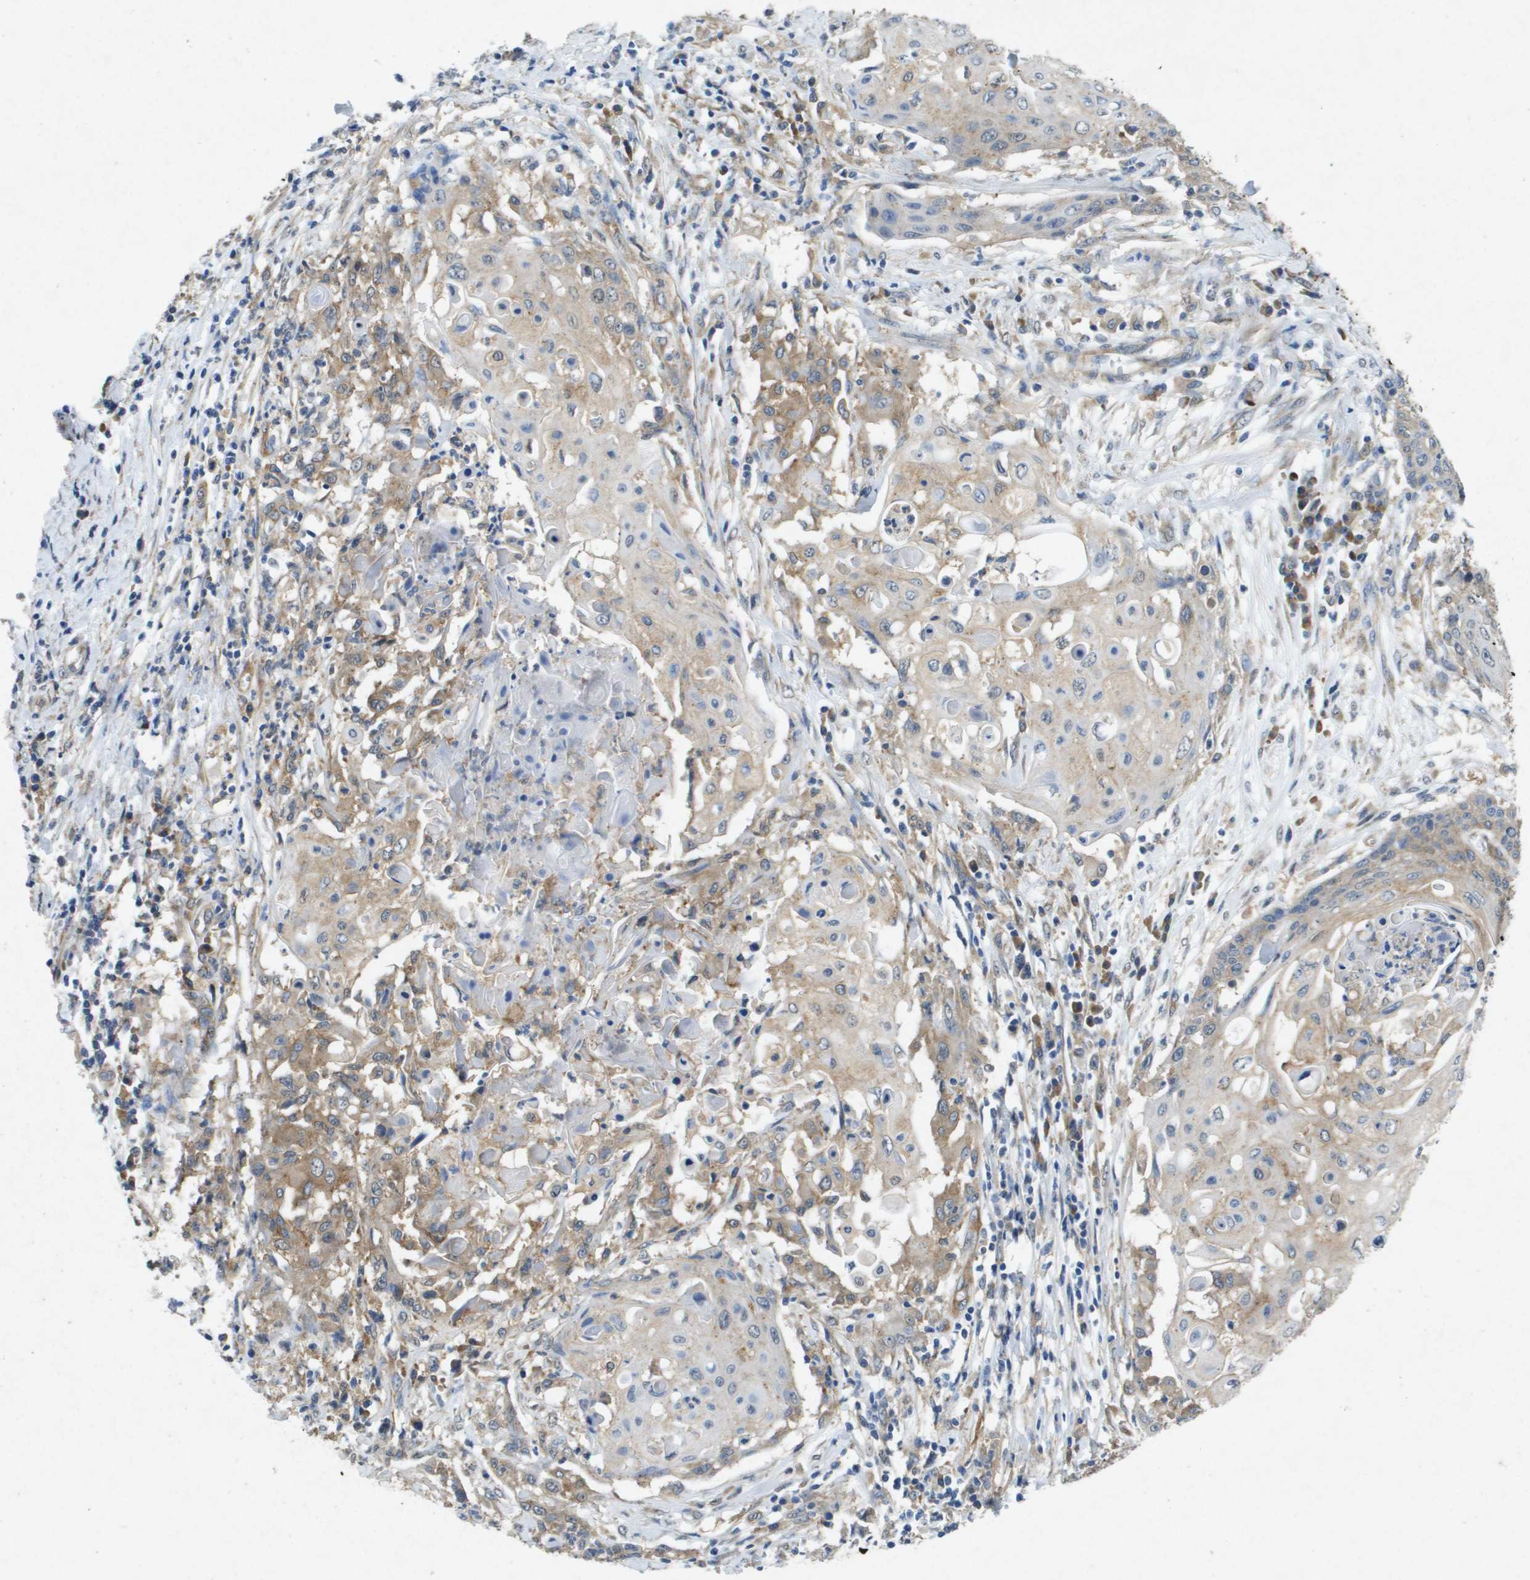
{"staining": {"intensity": "moderate", "quantity": "25%-75%", "location": "cytoplasmic/membranous"}, "tissue": "cervical cancer", "cell_type": "Tumor cells", "image_type": "cancer", "snomed": [{"axis": "morphology", "description": "Squamous cell carcinoma, NOS"}, {"axis": "topography", "description": "Cervix"}], "caption": "Moderate cytoplasmic/membranous staining is appreciated in approximately 25%-75% of tumor cells in cervical cancer (squamous cell carcinoma).", "gene": "PTPRT", "patient": {"sex": "female", "age": 39}}